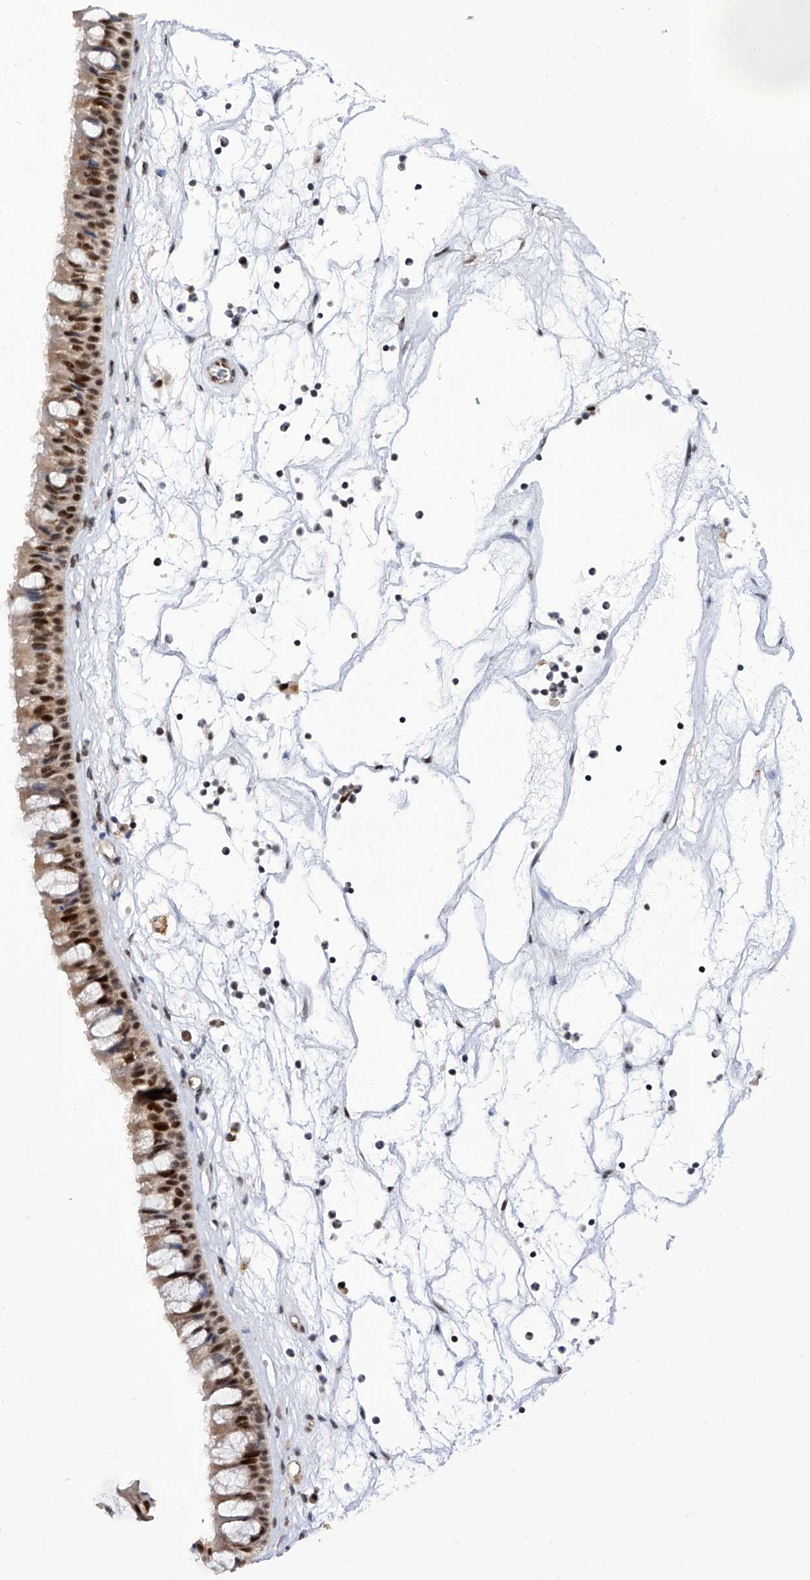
{"staining": {"intensity": "strong", "quantity": ">75%", "location": "nuclear"}, "tissue": "nasopharynx", "cell_type": "Respiratory epithelial cells", "image_type": "normal", "snomed": [{"axis": "morphology", "description": "Normal tissue, NOS"}, {"axis": "topography", "description": "Nasopharynx"}], "caption": "IHC micrograph of normal nasopharynx stained for a protein (brown), which displays high levels of strong nuclear expression in about >75% of respiratory epithelial cells.", "gene": "RAD54L", "patient": {"sex": "male", "age": 64}}